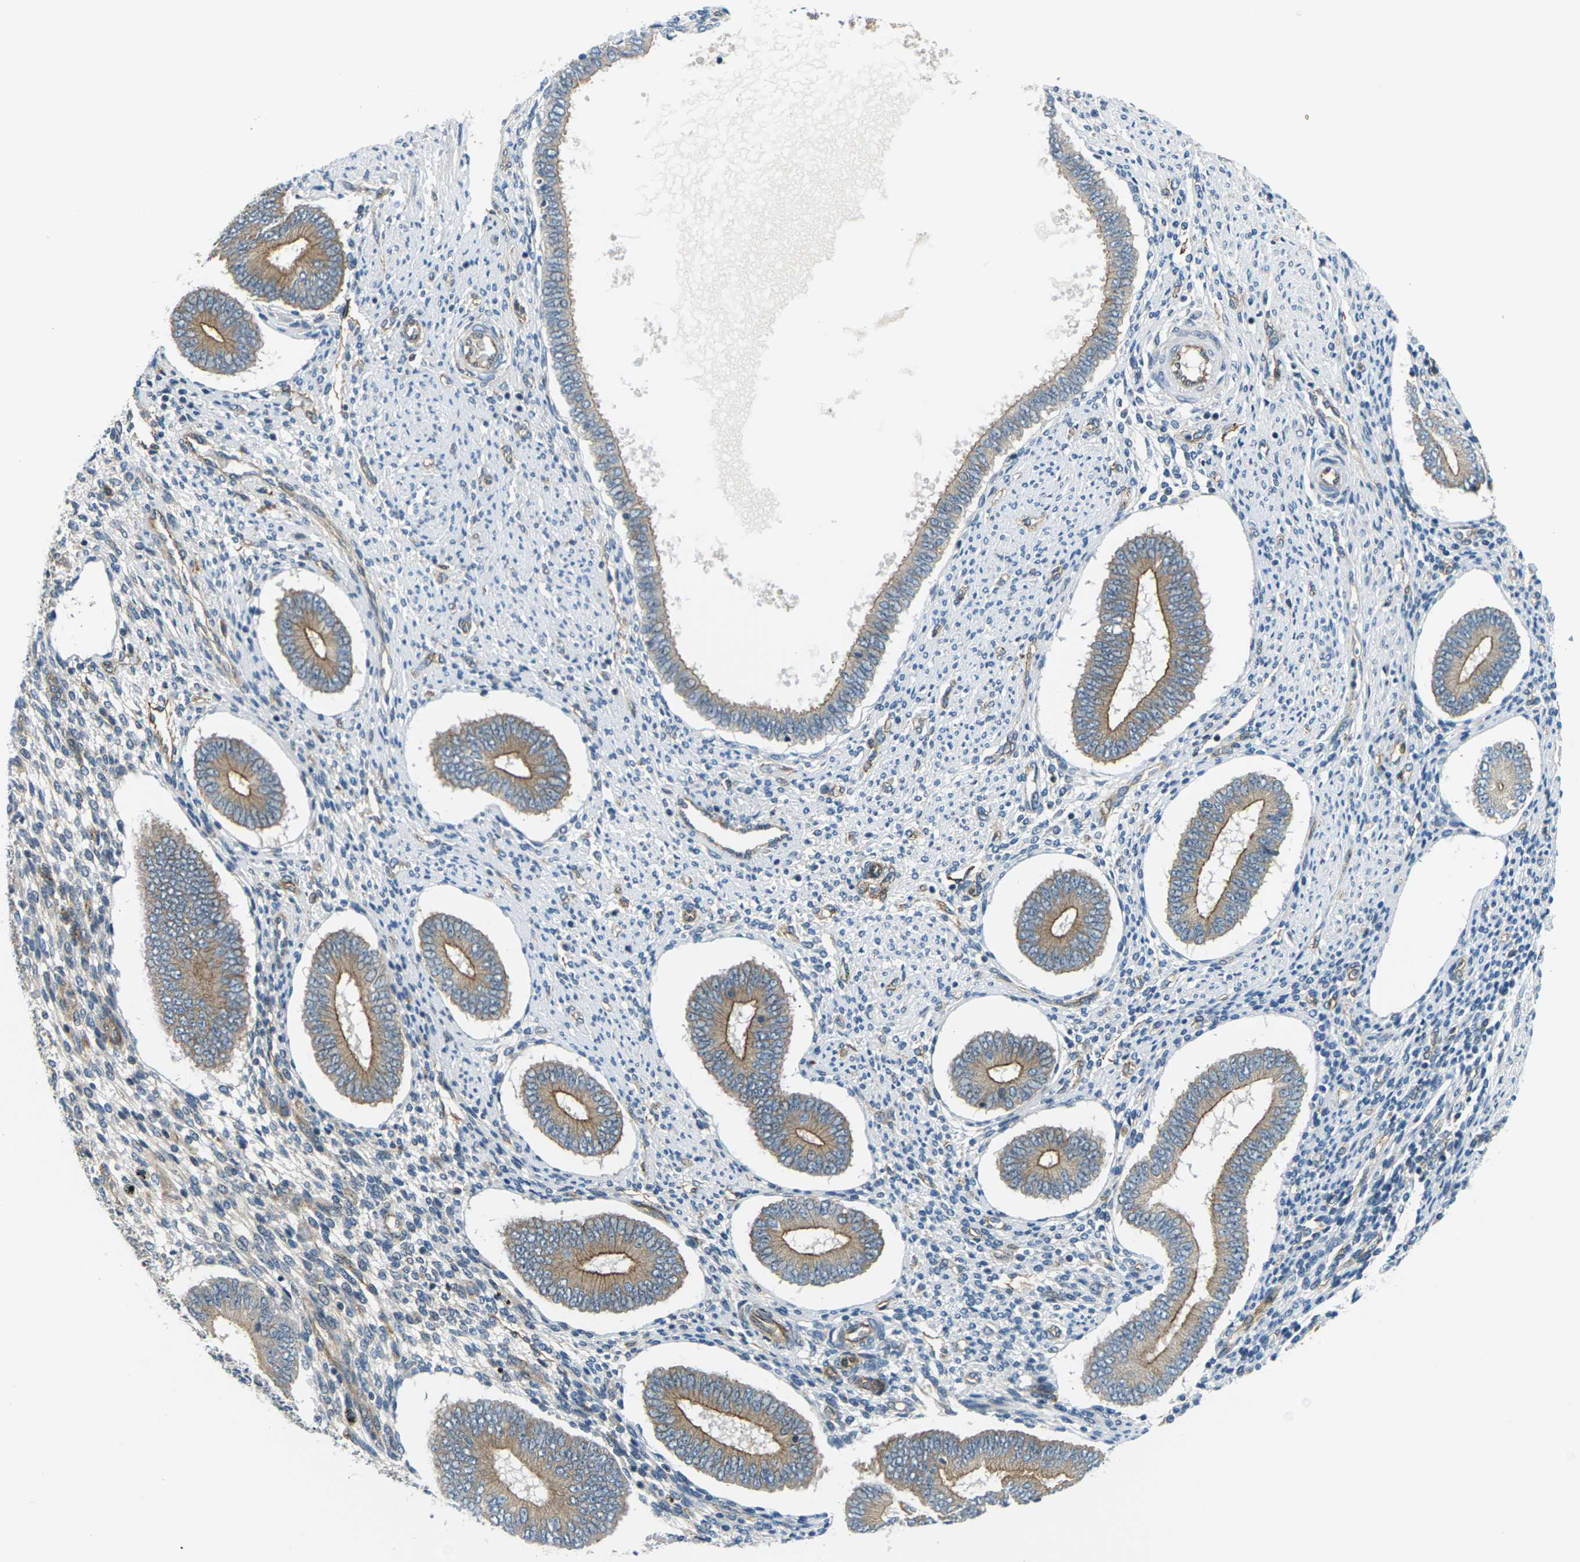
{"staining": {"intensity": "negative", "quantity": "none", "location": "none"}, "tissue": "endometrium", "cell_type": "Cells in endometrial stroma", "image_type": "normal", "snomed": [{"axis": "morphology", "description": "Normal tissue, NOS"}, {"axis": "topography", "description": "Endometrium"}], "caption": "The micrograph exhibits no significant positivity in cells in endometrial stroma of endometrium.", "gene": "SLC13A3", "patient": {"sex": "female", "age": 42}}